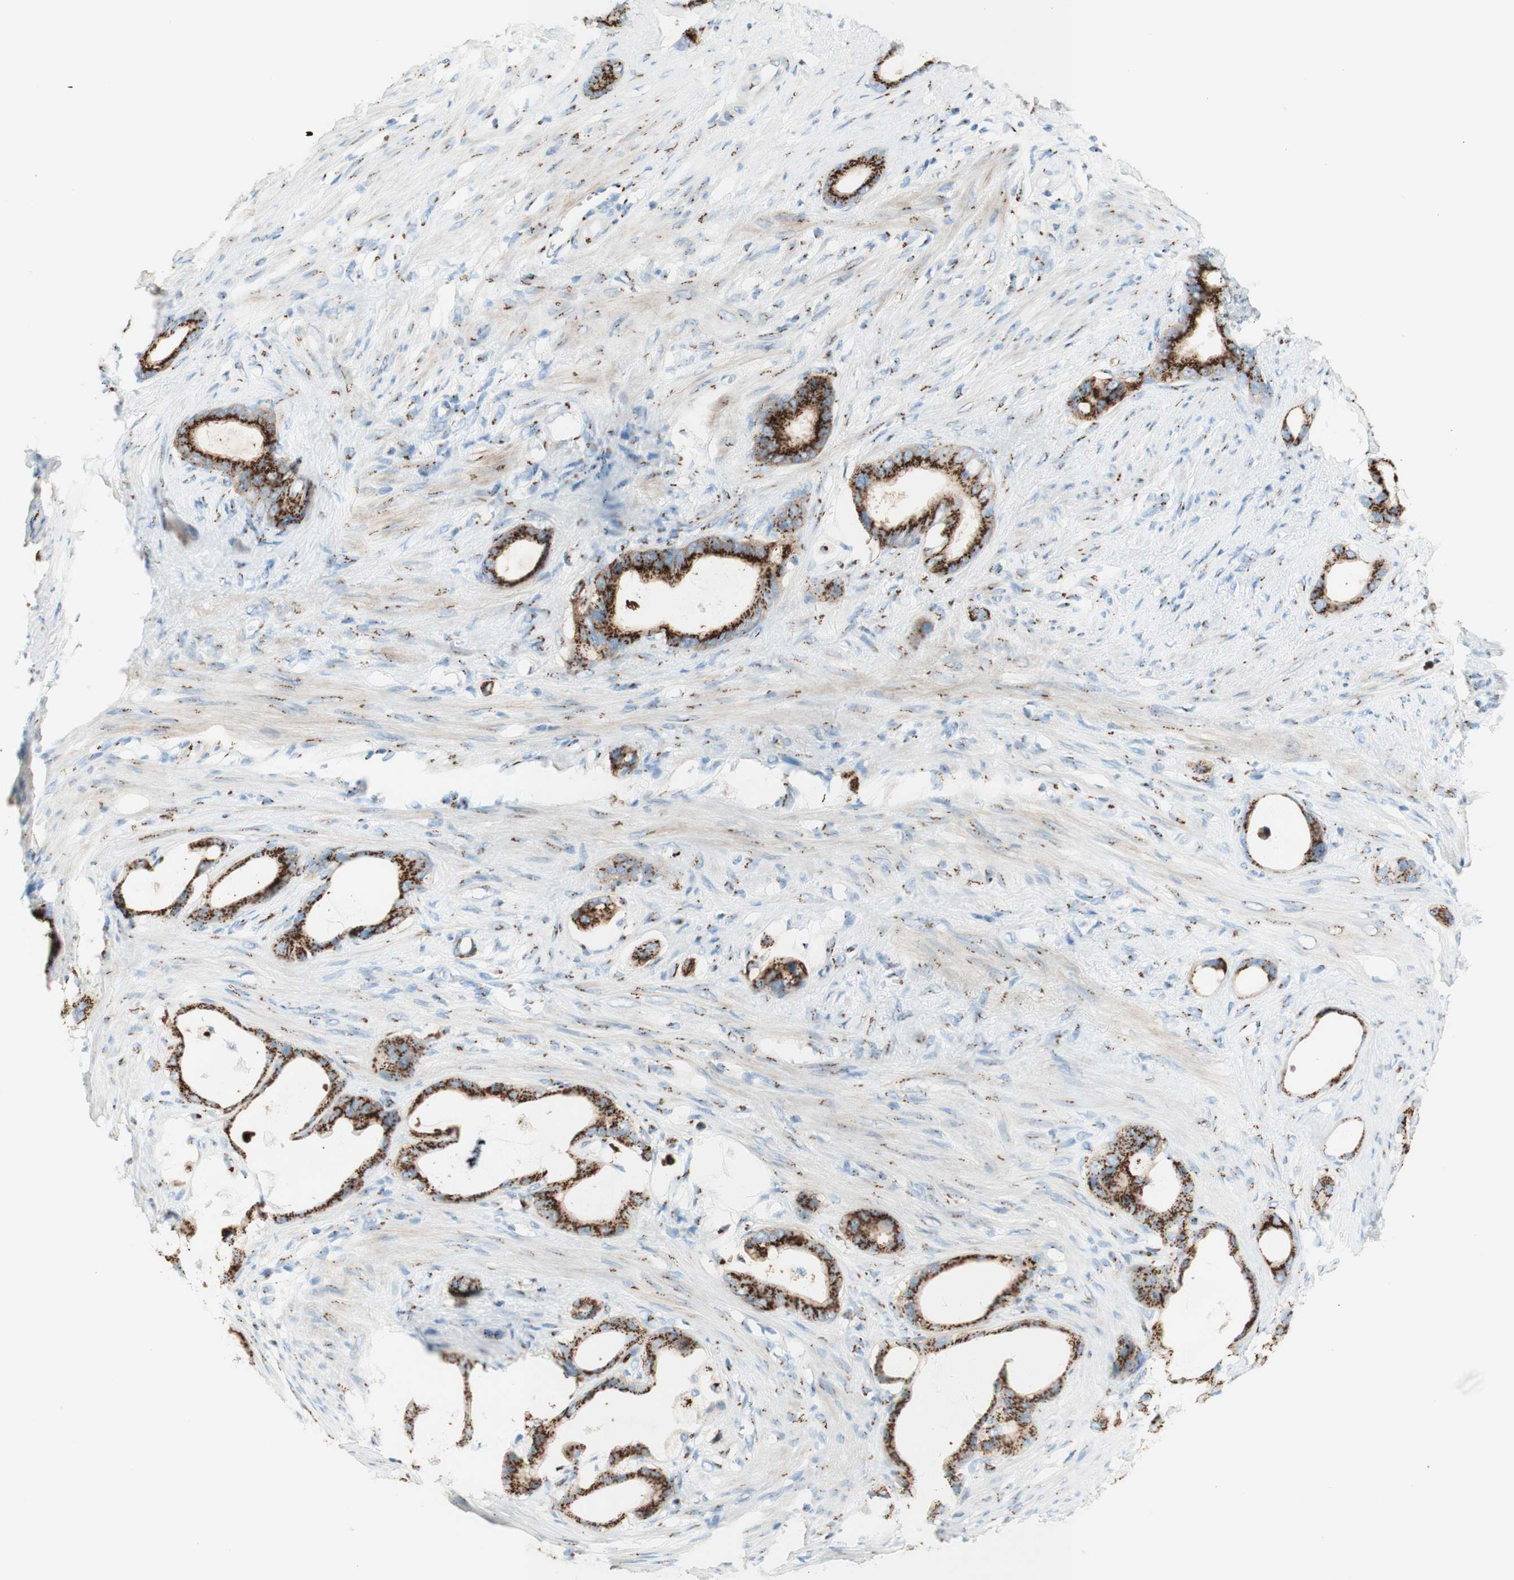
{"staining": {"intensity": "strong", "quantity": ">75%", "location": "cytoplasmic/membranous"}, "tissue": "stomach cancer", "cell_type": "Tumor cells", "image_type": "cancer", "snomed": [{"axis": "morphology", "description": "Adenocarcinoma, NOS"}, {"axis": "topography", "description": "Stomach"}], "caption": "IHC micrograph of neoplastic tissue: human stomach adenocarcinoma stained using IHC reveals high levels of strong protein expression localized specifically in the cytoplasmic/membranous of tumor cells, appearing as a cytoplasmic/membranous brown color.", "gene": "GOLGB1", "patient": {"sex": "female", "age": 75}}